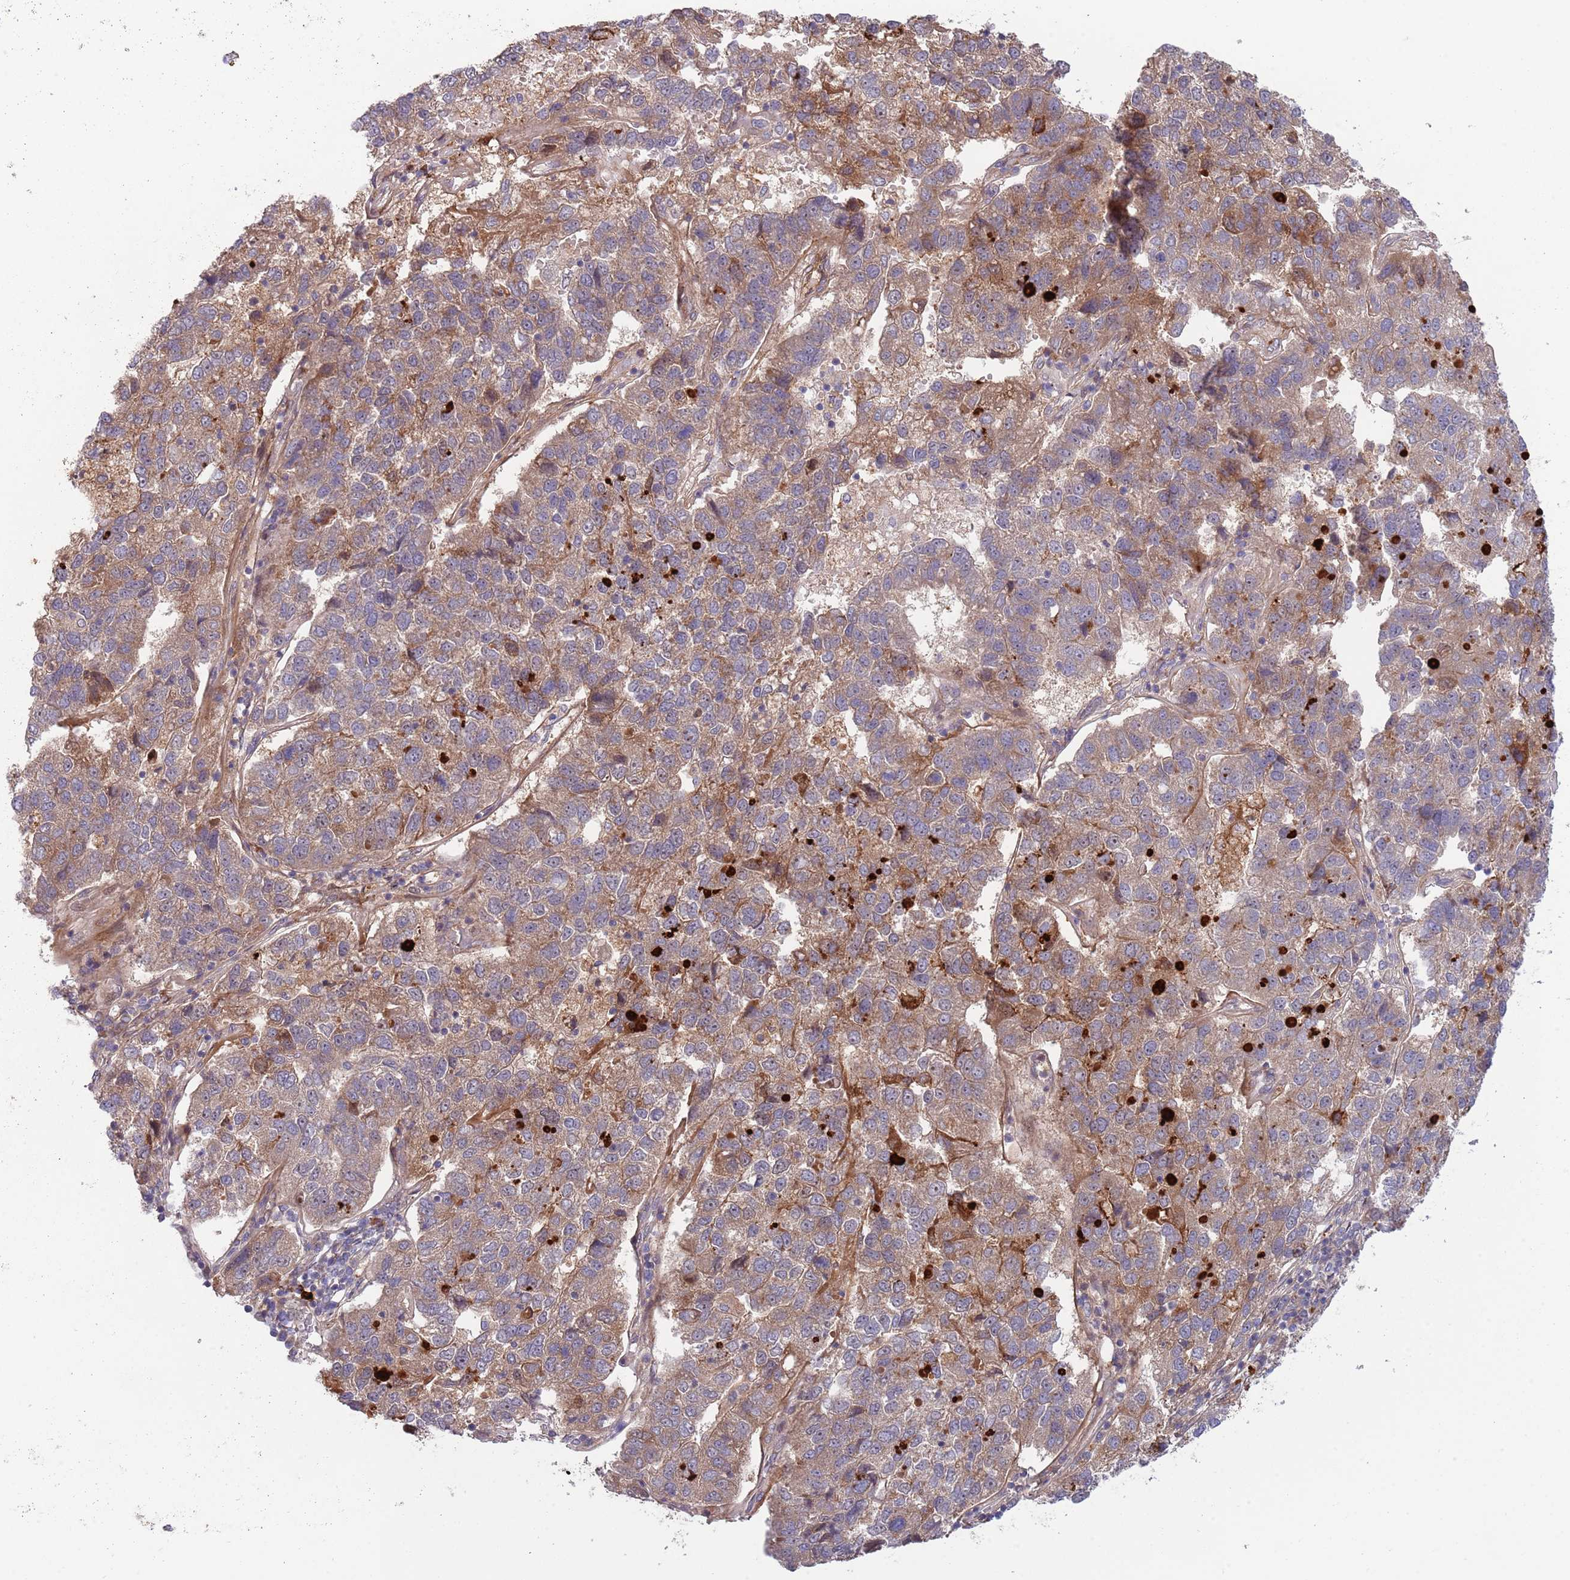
{"staining": {"intensity": "moderate", "quantity": ">75%", "location": "cytoplasmic/membranous"}, "tissue": "pancreatic cancer", "cell_type": "Tumor cells", "image_type": "cancer", "snomed": [{"axis": "morphology", "description": "Adenocarcinoma, NOS"}, {"axis": "topography", "description": "Pancreas"}], "caption": "Brown immunohistochemical staining in human pancreatic cancer reveals moderate cytoplasmic/membranous positivity in approximately >75% of tumor cells. Immunohistochemistry (ihc) stains the protein in brown and the nuclei are stained blue.", "gene": "NT5DC4", "patient": {"sex": "female", "age": 61}}